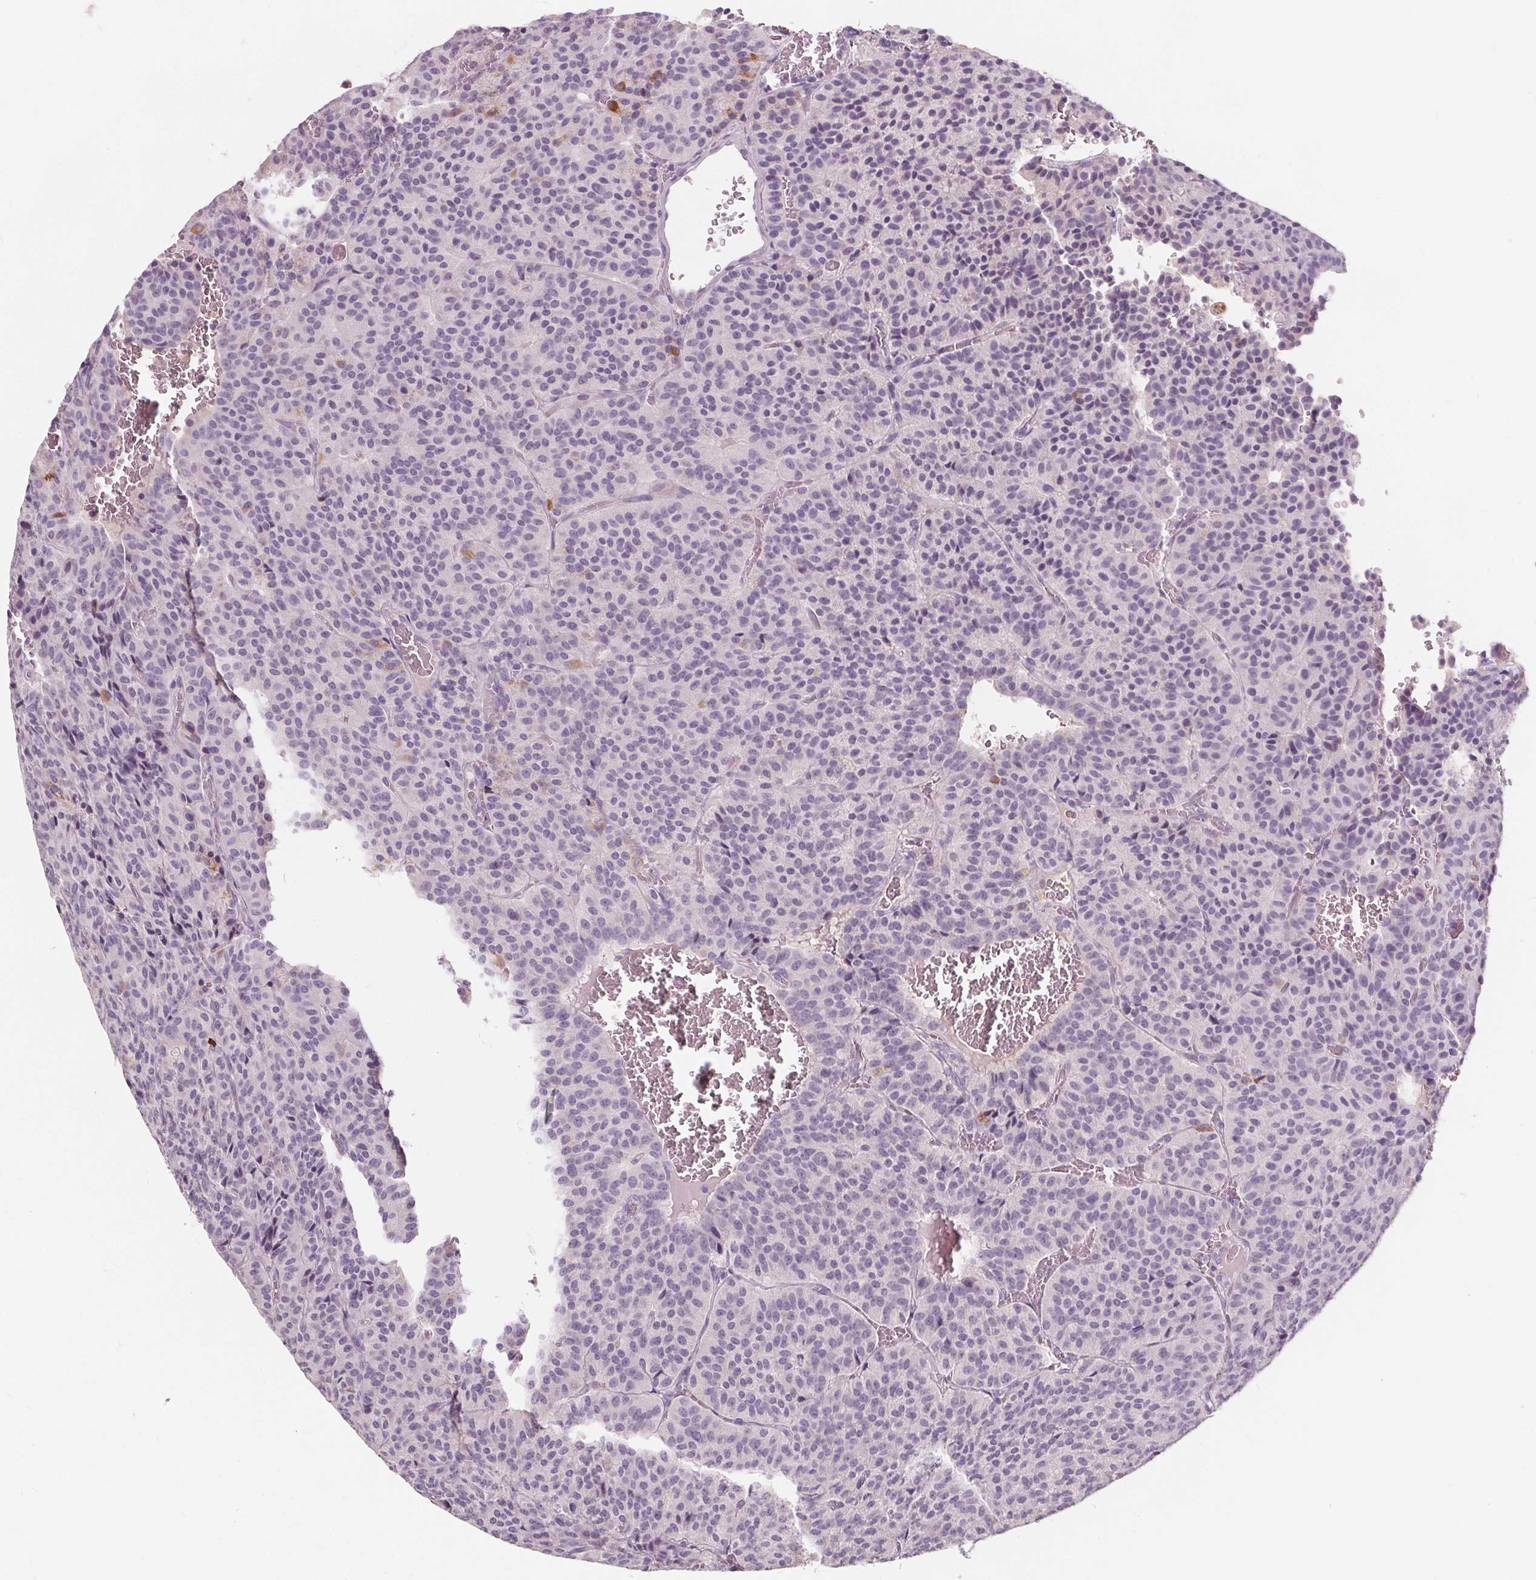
{"staining": {"intensity": "negative", "quantity": "none", "location": "none"}, "tissue": "carcinoid", "cell_type": "Tumor cells", "image_type": "cancer", "snomed": [{"axis": "morphology", "description": "Carcinoid, malignant, NOS"}, {"axis": "topography", "description": "Lung"}], "caption": "Carcinoid stained for a protein using immunohistochemistry (IHC) exhibits no staining tumor cells.", "gene": "PLA2G2E", "patient": {"sex": "male", "age": 70}}